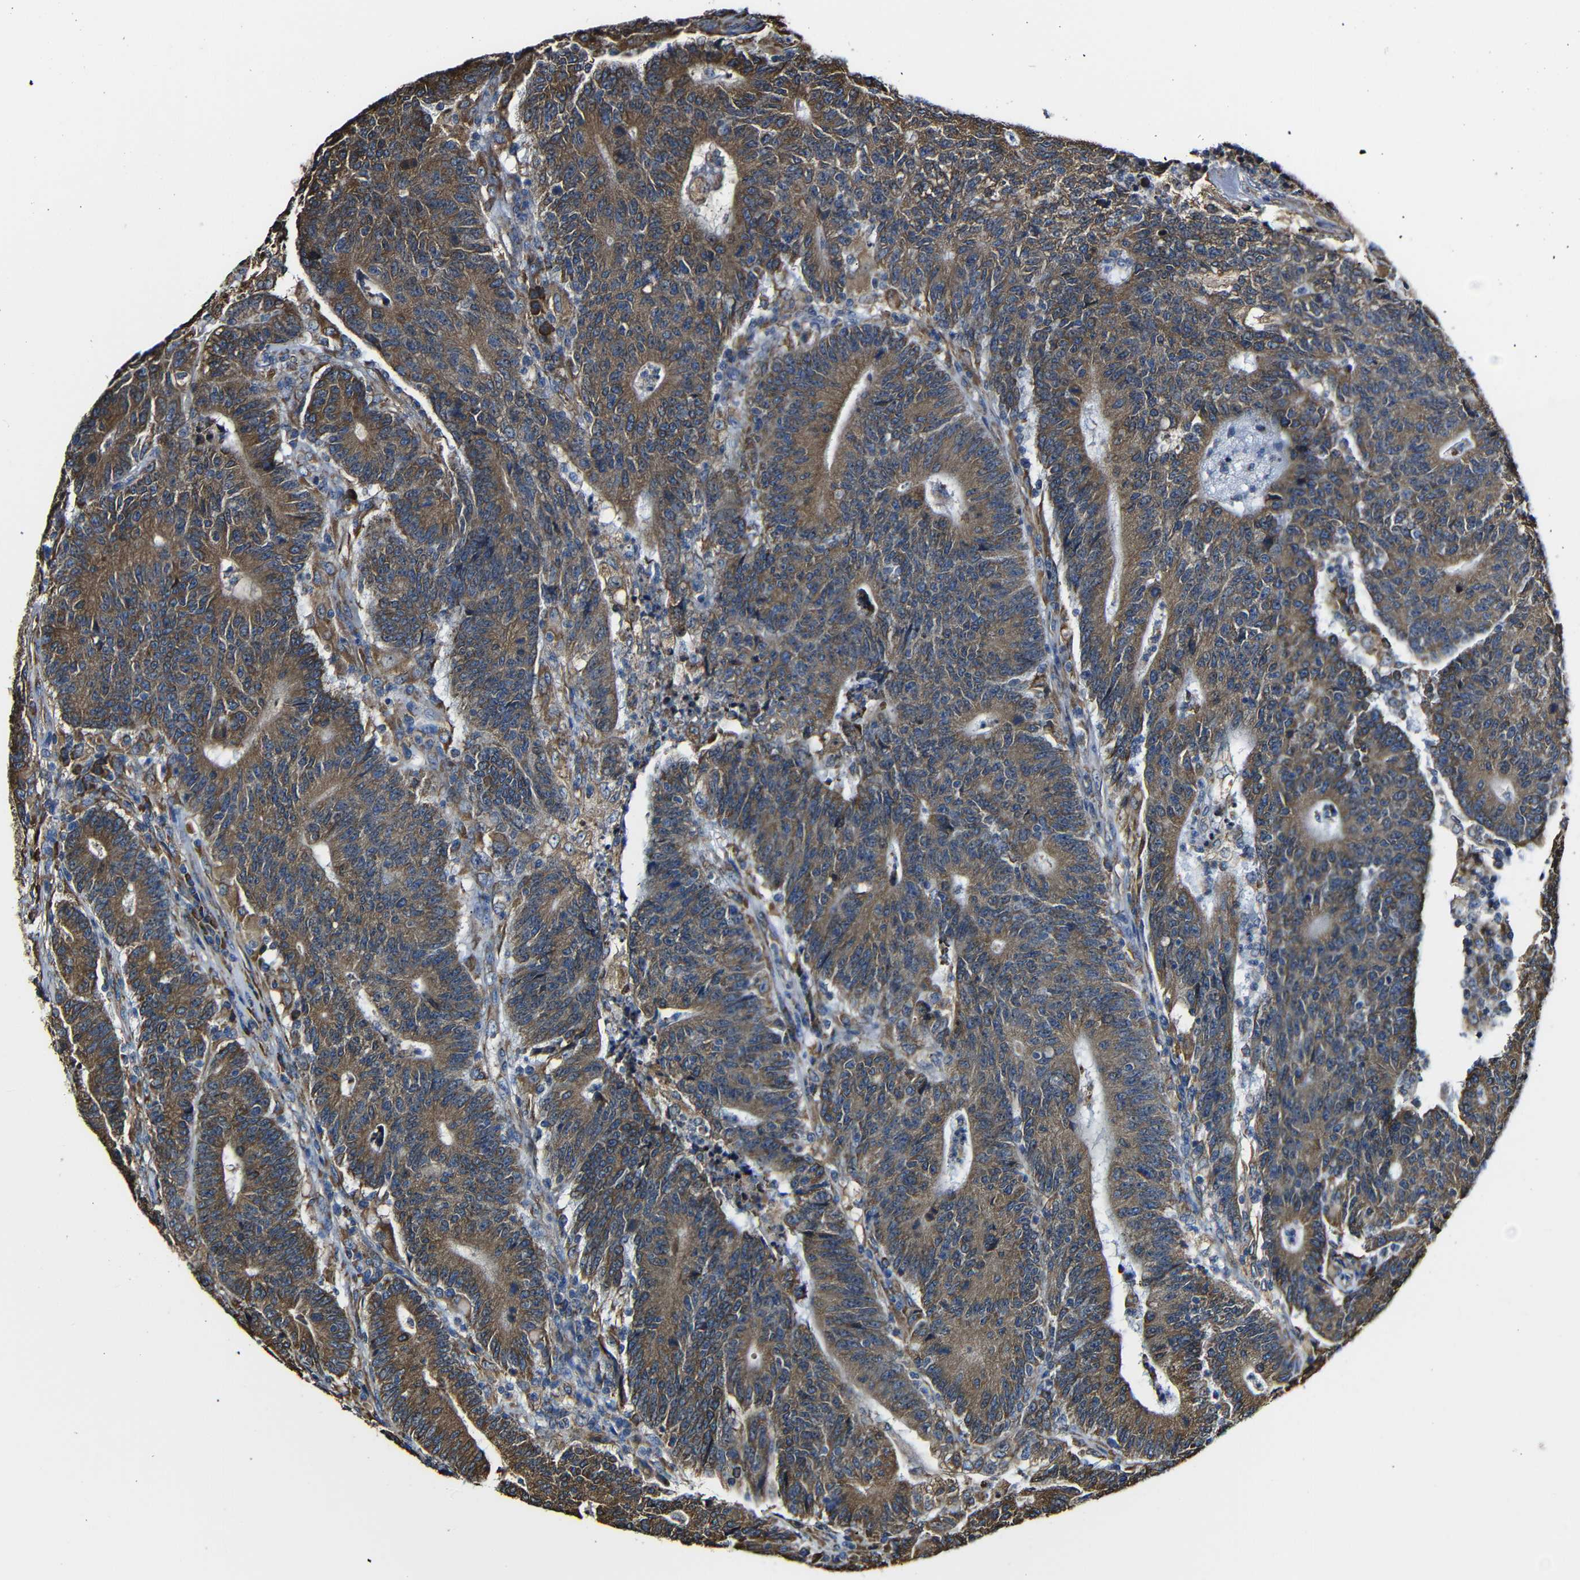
{"staining": {"intensity": "moderate", "quantity": ">75%", "location": "cytoplasmic/membranous"}, "tissue": "colorectal cancer", "cell_type": "Tumor cells", "image_type": "cancer", "snomed": [{"axis": "morphology", "description": "Normal tissue, NOS"}, {"axis": "morphology", "description": "Adenocarcinoma, NOS"}, {"axis": "topography", "description": "Colon"}], "caption": "Tumor cells demonstrate moderate cytoplasmic/membranous expression in about >75% of cells in colorectal cancer (adenocarcinoma).", "gene": "PPIB", "patient": {"sex": "female", "age": 75}}